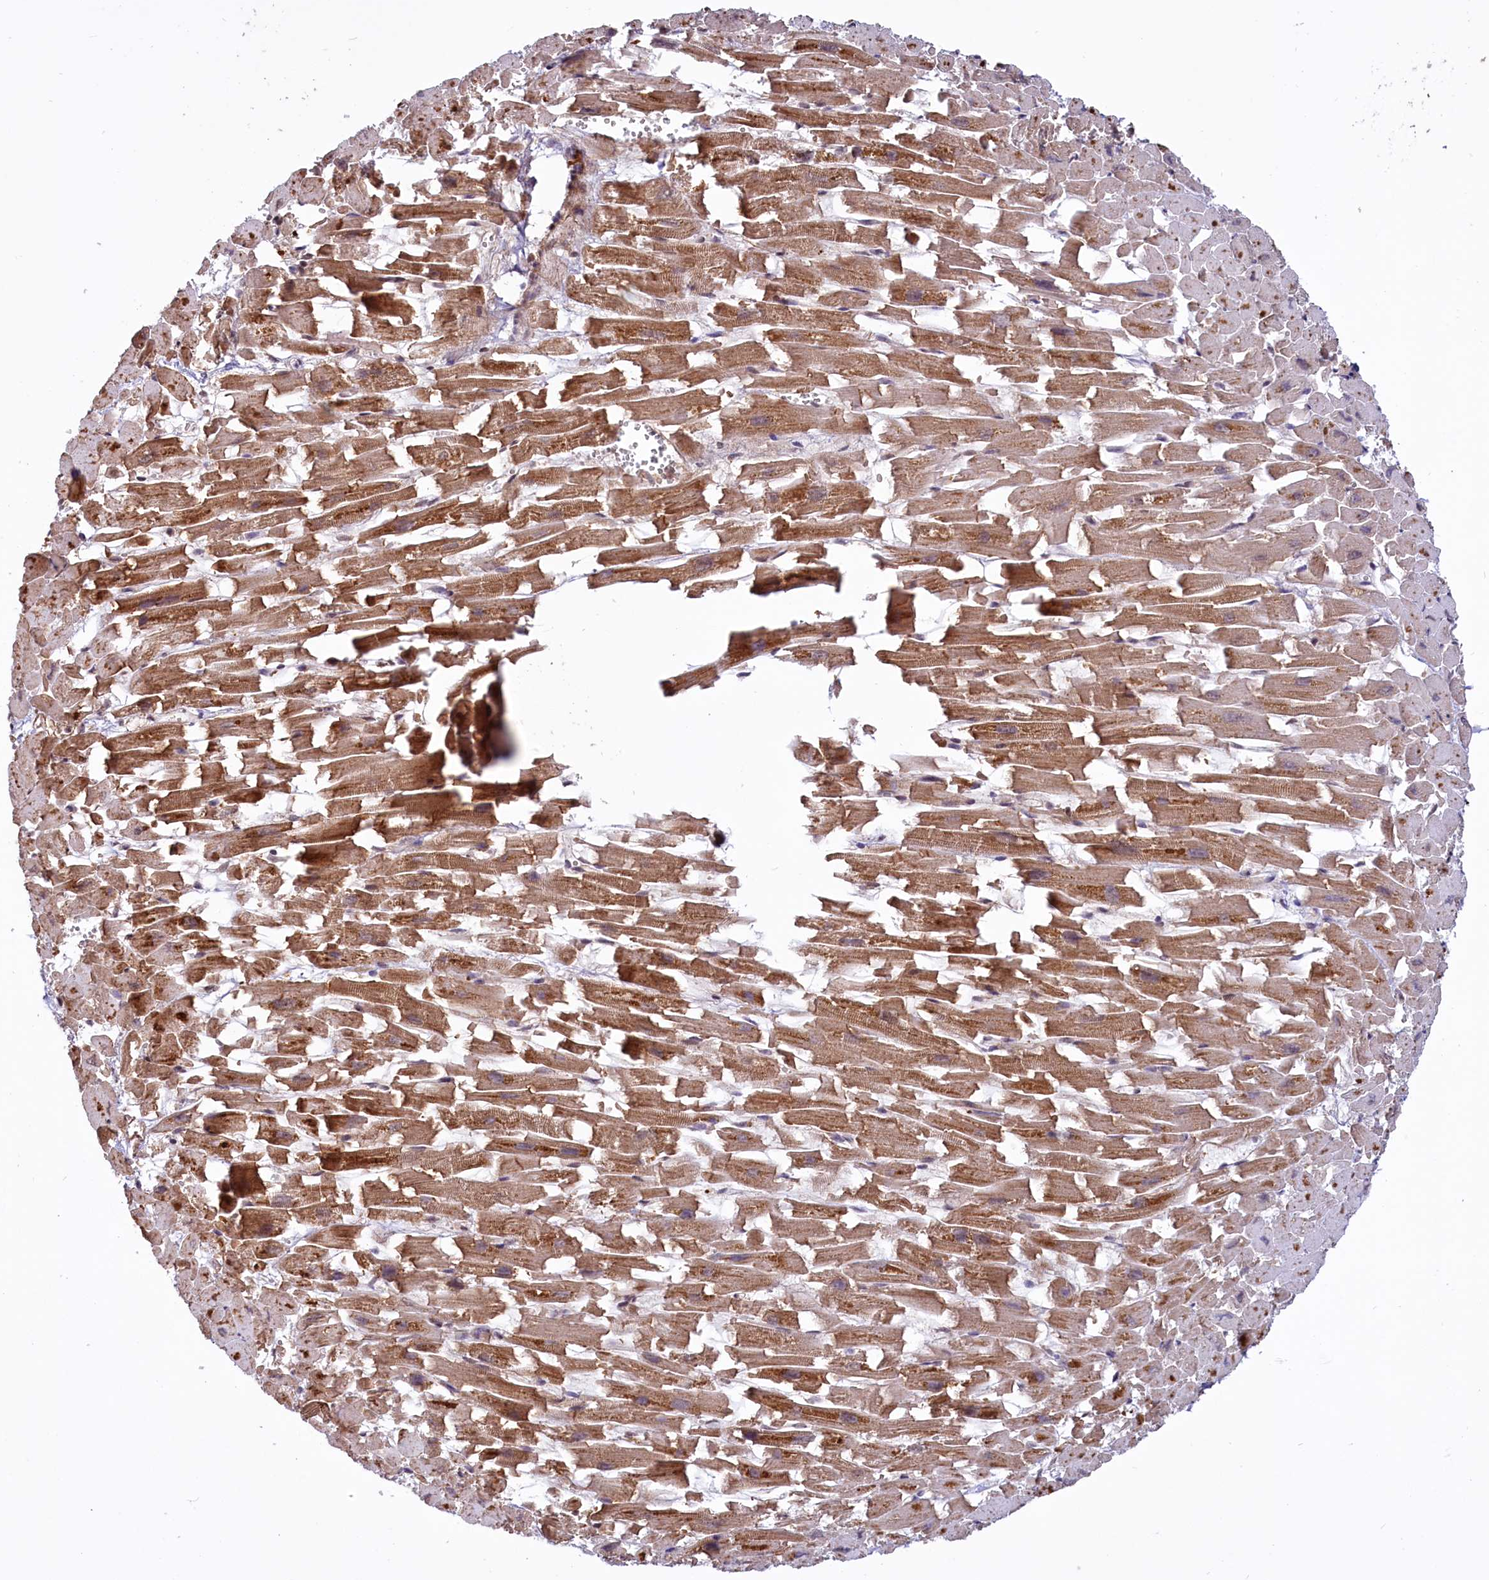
{"staining": {"intensity": "moderate", "quantity": ">75%", "location": "cytoplasmic/membranous,nuclear"}, "tissue": "heart muscle", "cell_type": "Cardiomyocytes", "image_type": "normal", "snomed": [{"axis": "morphology", "description": "Normal tissue, NOS"}, {"axis": "topography", "description": "Heart"}], "caption": "A medium amount of moderate cytoplasmic/membranous,nuclear expression is appreciated in about >75% of cardiomyocytes in unremarkable heart muscle.", "gene": "PHC3", "patient": {"sex": "female", "age": 64}}